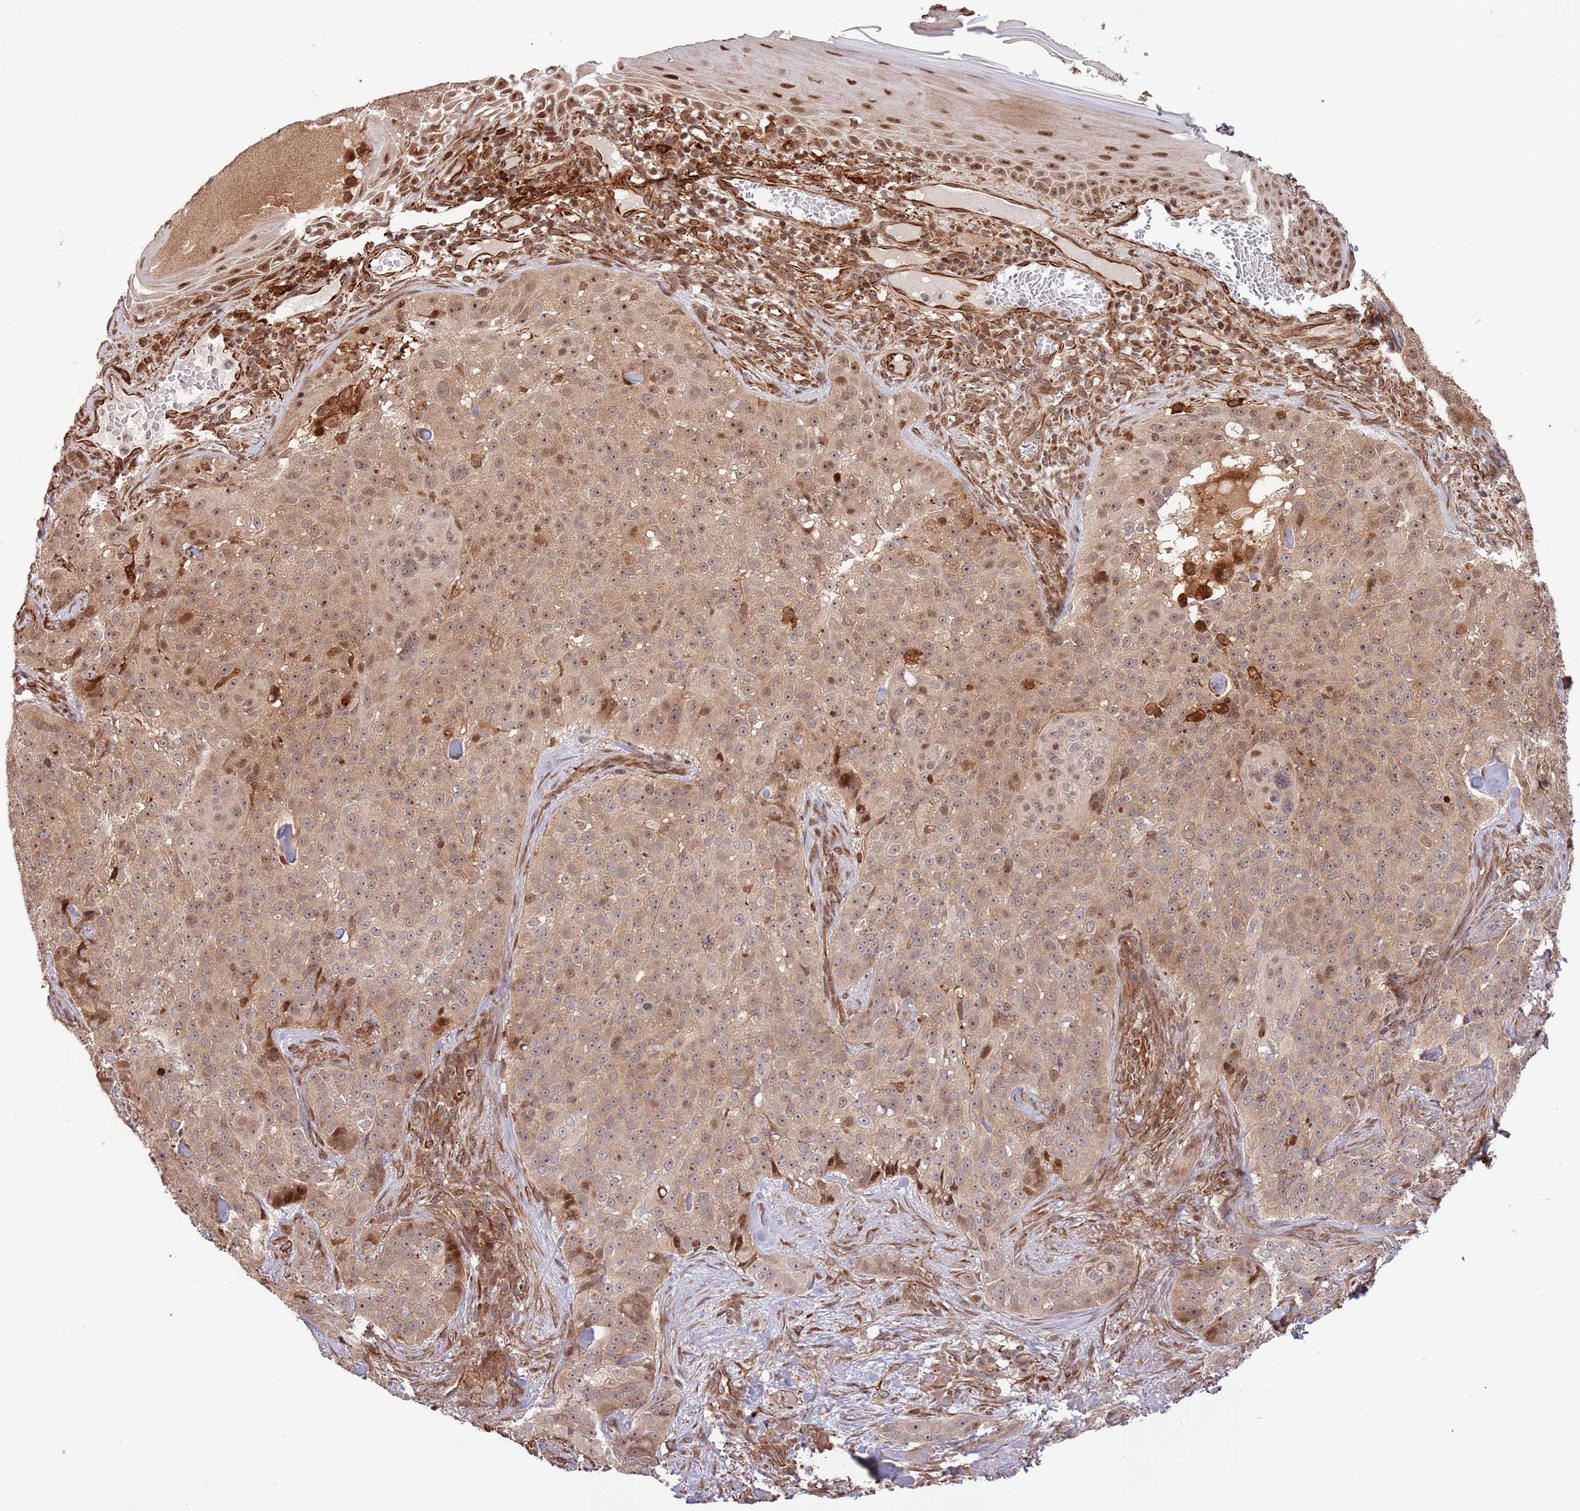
{"staining": {"intensity": "moderate", "quantity": ">75%", "location": "cytoplasmic/membranous,nuclear"}, "tissue": "skin cancer", "cell_type": "Tumor cells", "image_type": "cancer", "snomed": [{"axis": "morphology", "description": "Basal cell carcinoma"}, {"axis": "topography", "description": "Skin"}], "caption": "This is a histology image of immunohistochemistry staining of skin cancer, which shows moderate expression in the cytoplasmic/membranous and nuclear of tumor cells.", "gene": "NEK3", "patient": {"sex": "female", "age": 92}}